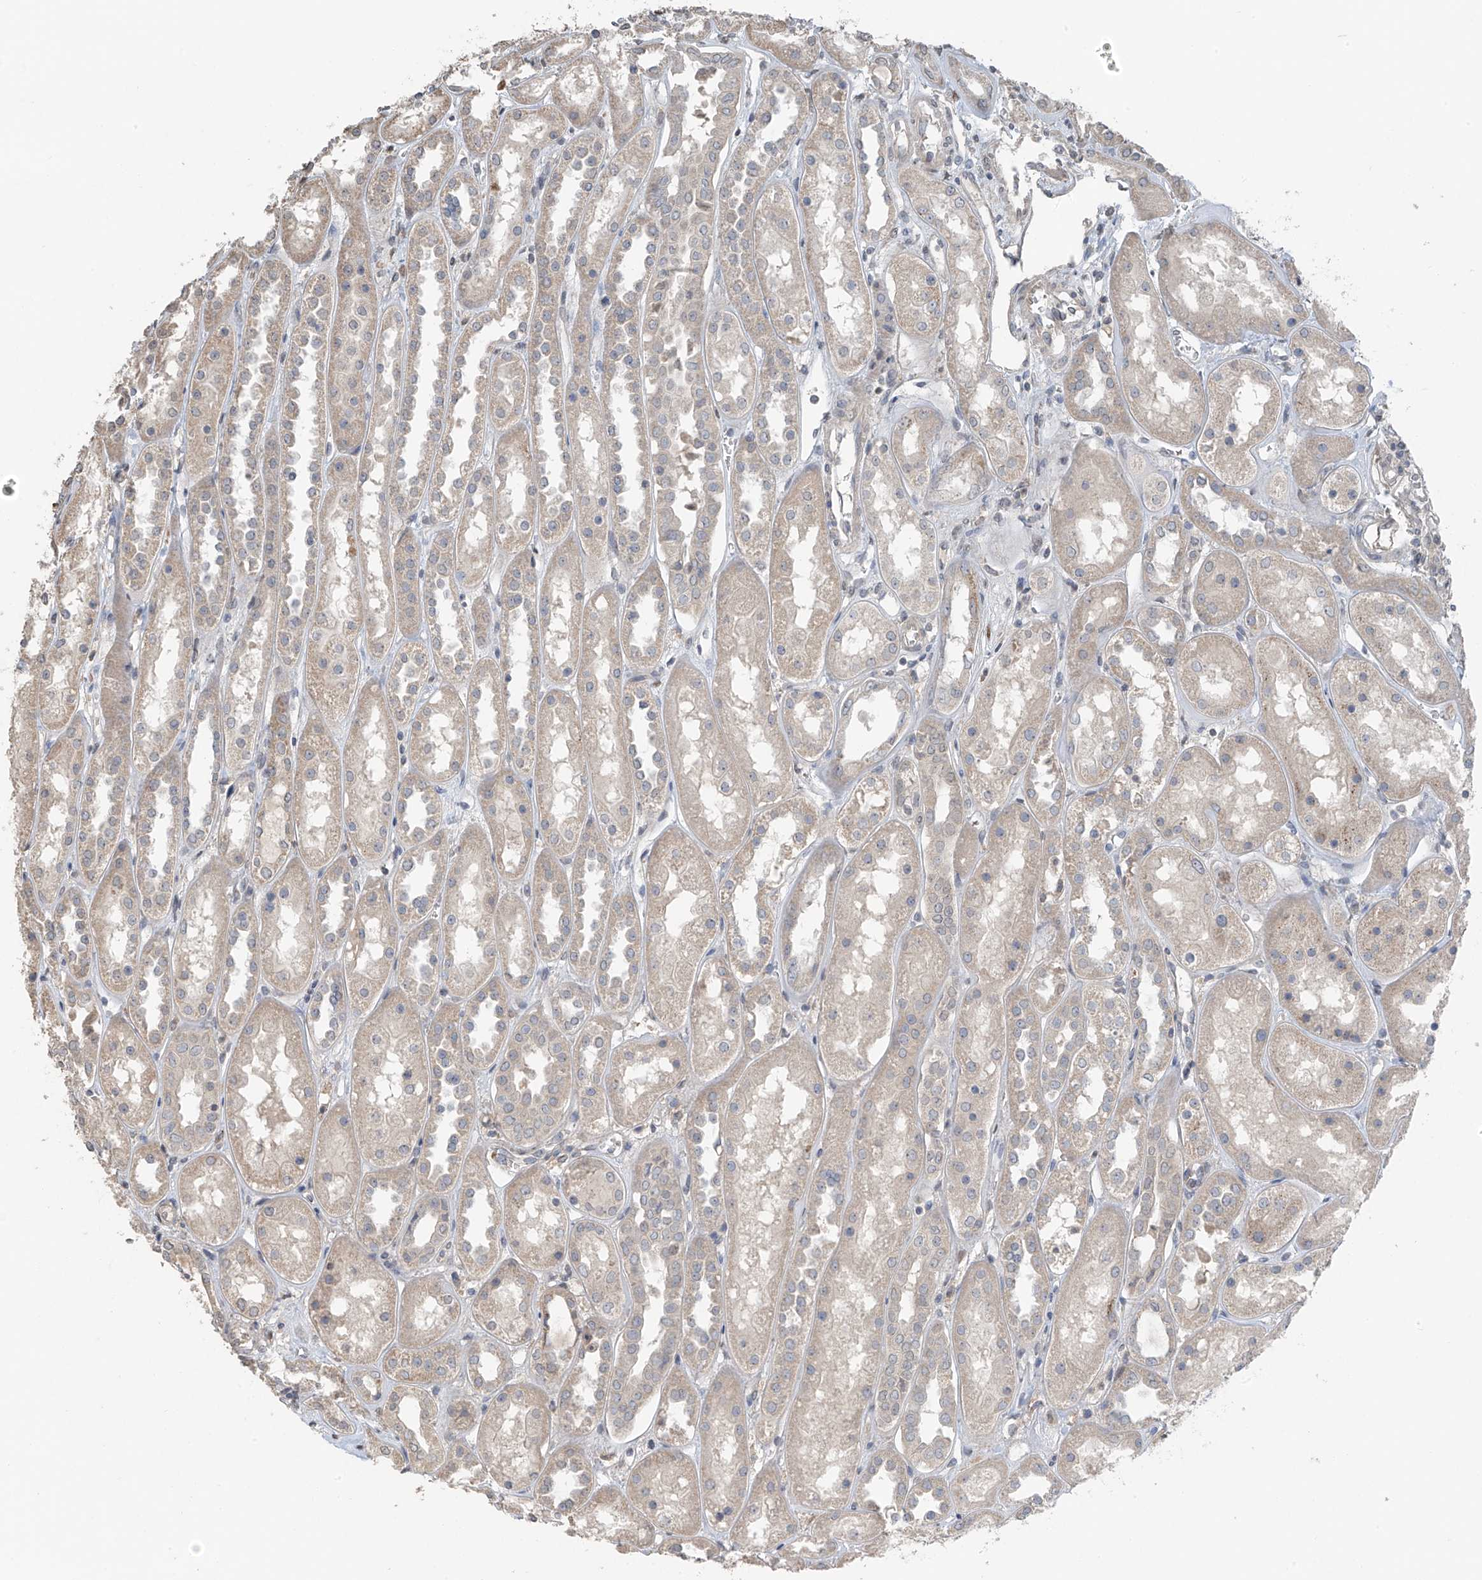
{"staining": {"intensity": "negative", "quantity": "none", "location": "none"}, "tissue": "kidney", "cell_type": "Cells in glomeruli", "image_type": "normal", "snomed": [{"axis": "morphology", "description": "Normal tissue, NOS"}, {"axis": "topography", "description": "Kidney"}], "caption": "The histopathology image reveals no staining of cells in glomeruli in unremarkable kidney. The staining is performed using DAB brown chromogen with nuclei counter-stained in using hematoxylin.", "gene": "HOXA11", "patient": {"sex": "male", "age": 70}}